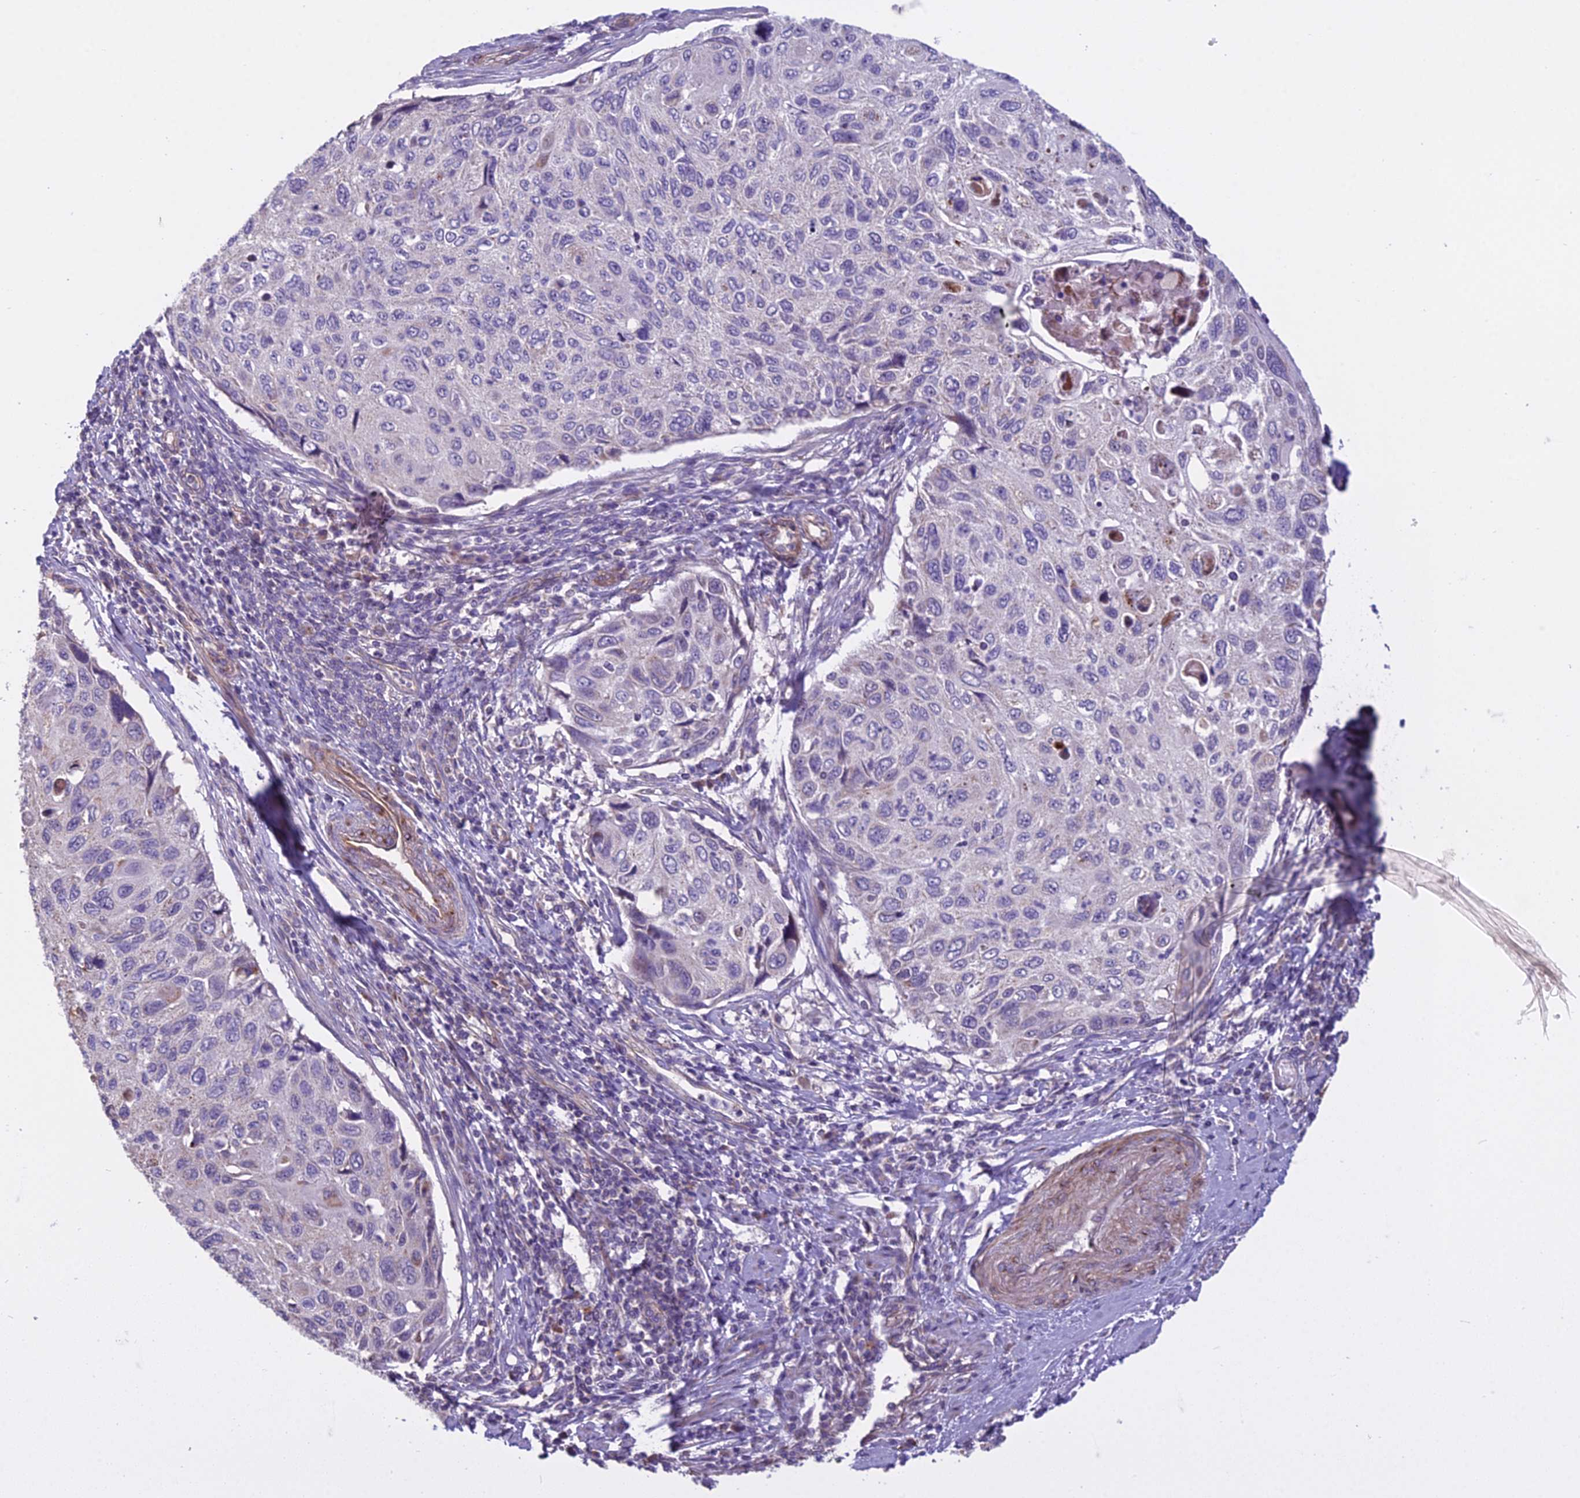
{"staining": {"intensity": "negative", "quantity": "none", "location": "none"}, "tissue": "cervical cancer", "cell_type": "Tumor cells", "image_type": "cancer", "snomed": [{"axis": "morphology", "description": "Squamous cell carcinoma, NOS"}, {"axis": "topography", "description": "Cervix"}], "caption": "Tumor cells show no significant staining in cervical cancer.", "gene": "DUS2", "patient": {"sex": "female", "age": 70}}